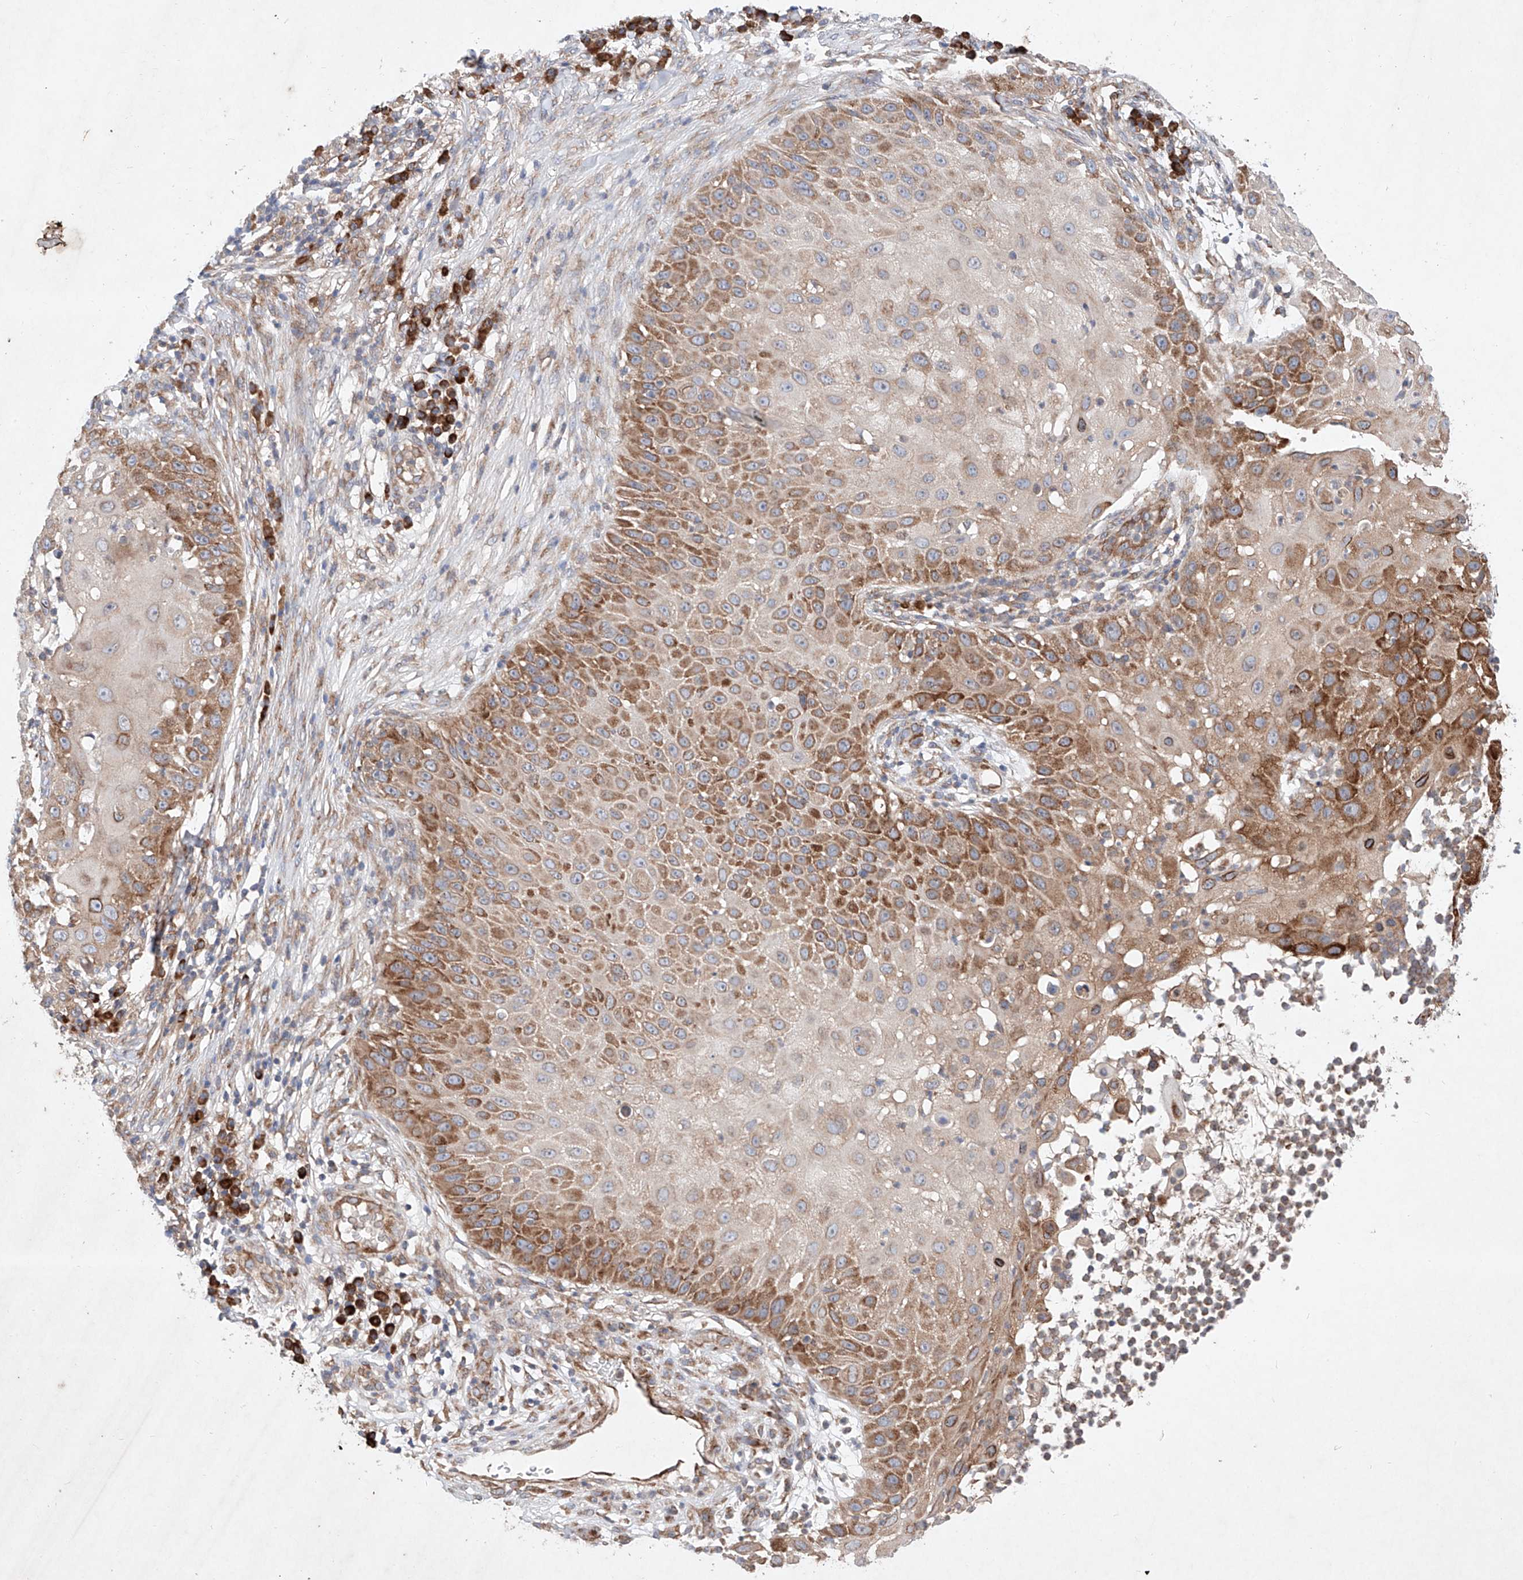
{"staining": {"intensity": "moderate", "quantity": "25%-75%", "location": "cytoplasmic/membranous"}, "tissue": "skin cancer", "cell_type": "Tumor cells", "image_type": "cancer", "snomed": [{"axis": "morphology", "description": "Squamous cell carcinoma, NOS"}, {"axis": "topography", "description": "Skin"}], "caption": "Immunohistochemistry of skin cancer (squamous cell carcinoma) exhibits medium levels of moderate cytoplasmic/membranous staining in approximately 25%-75% of tumor cells.", "gene": "FASTK", "patient": {"sex": "female", "age": 44}}